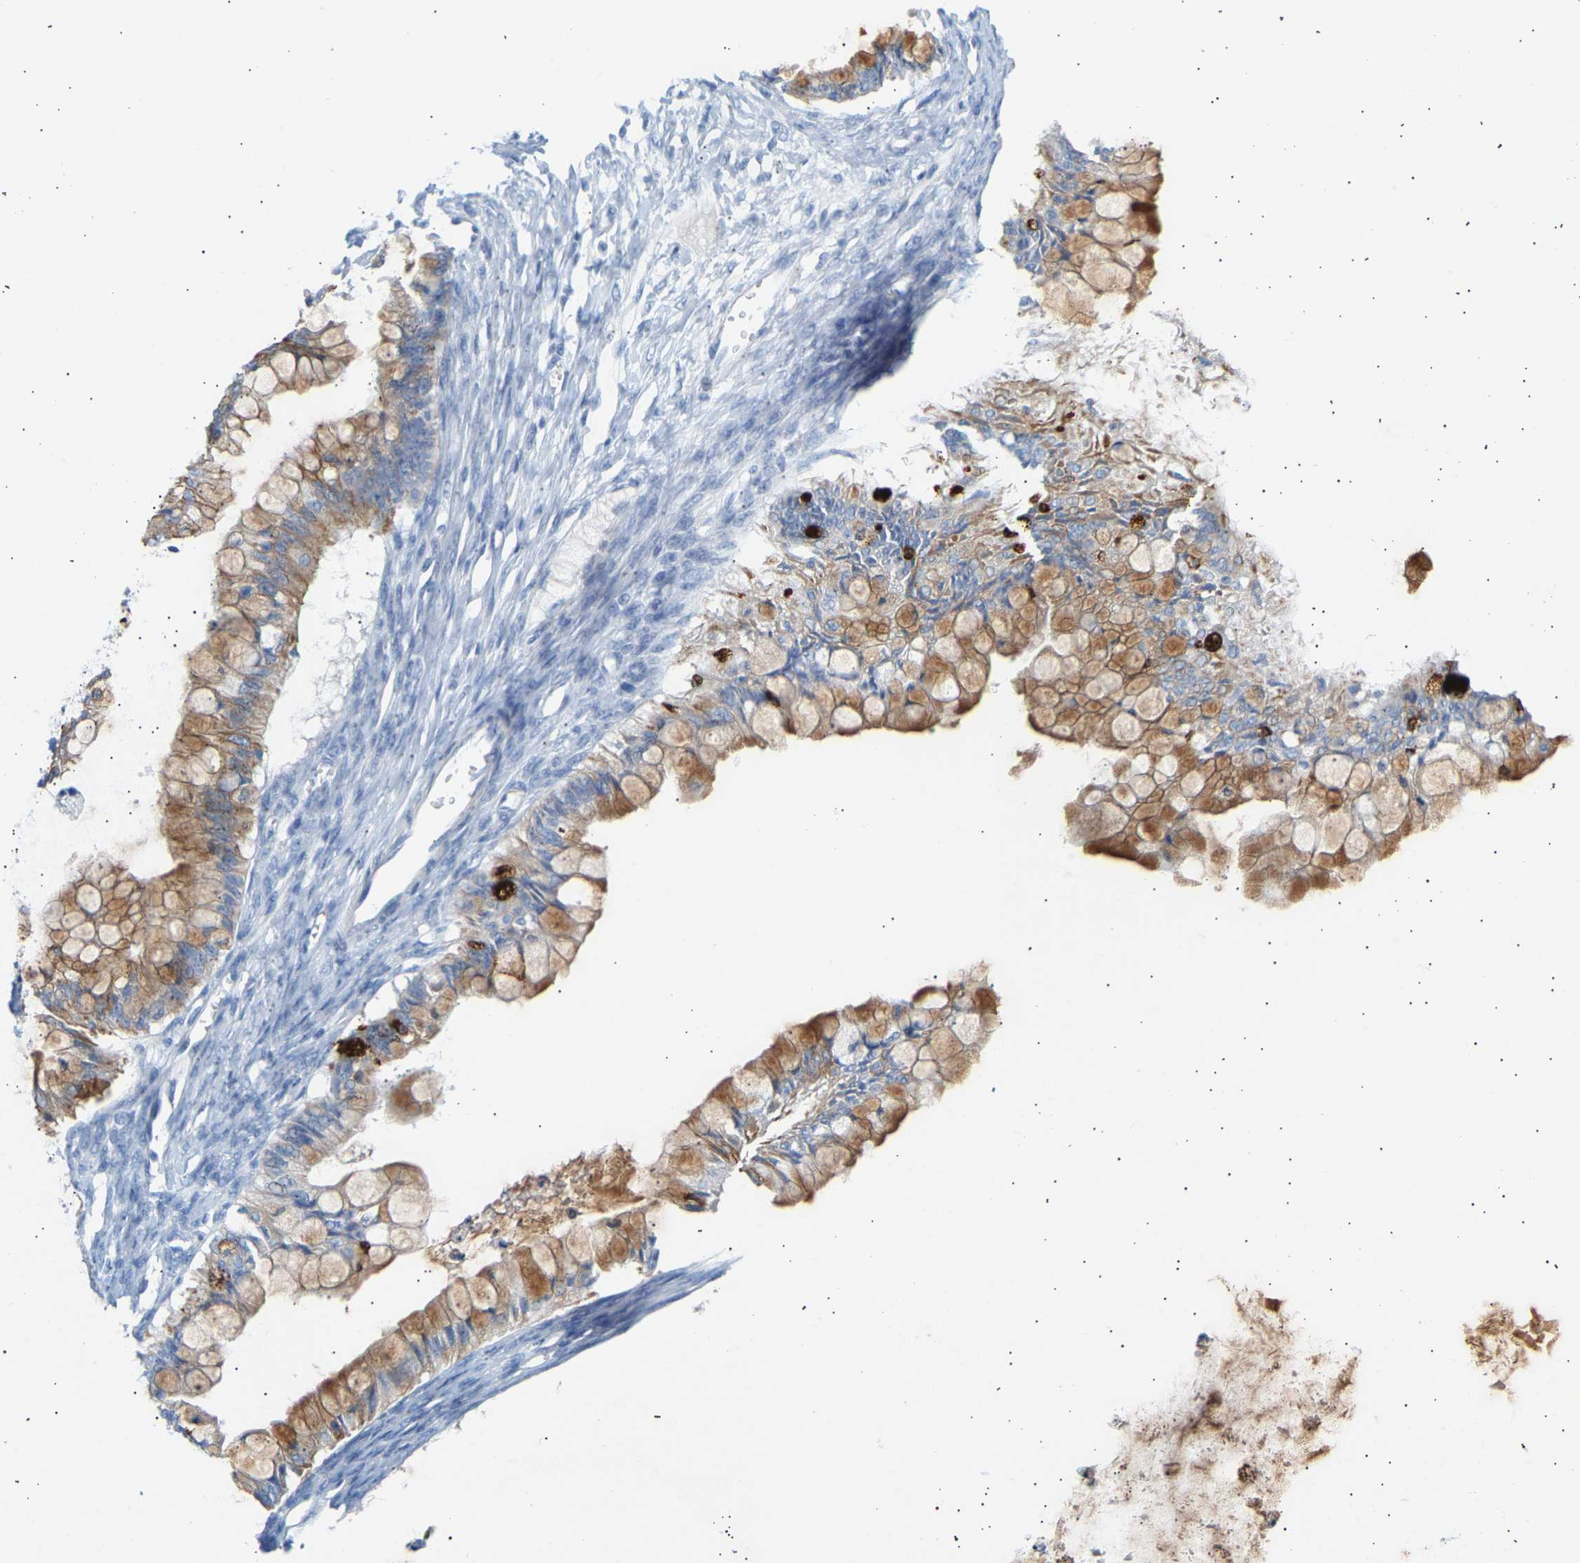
{"staining": {"intensity": "moderate", "quantity": ">75%", "location": "cytoplasmic/membranous"}, "tissue": "ovarian cancer", "cell_type": "Tumor cells", "image_type": "cancer", "snomed": [{"axis": "morphology", "description": "Cystadenocarcinoma, mucinous, NOS"}, {"axis": "topography", "description": "Ovary"}], "caption": "An immunohistochemistry (IHC) photomicrograph of neoplastic tissue is shown. Protein staining in brown shows moderate cytoplasmic/membranous positivity in mucinous cystadenocarcinoma (ovarian) within tumor cells. (Brightfield microscopy of DAB IHC at high magnification).", "gene": "PEX1", "patient": {"sex": "female", "age": 57}}